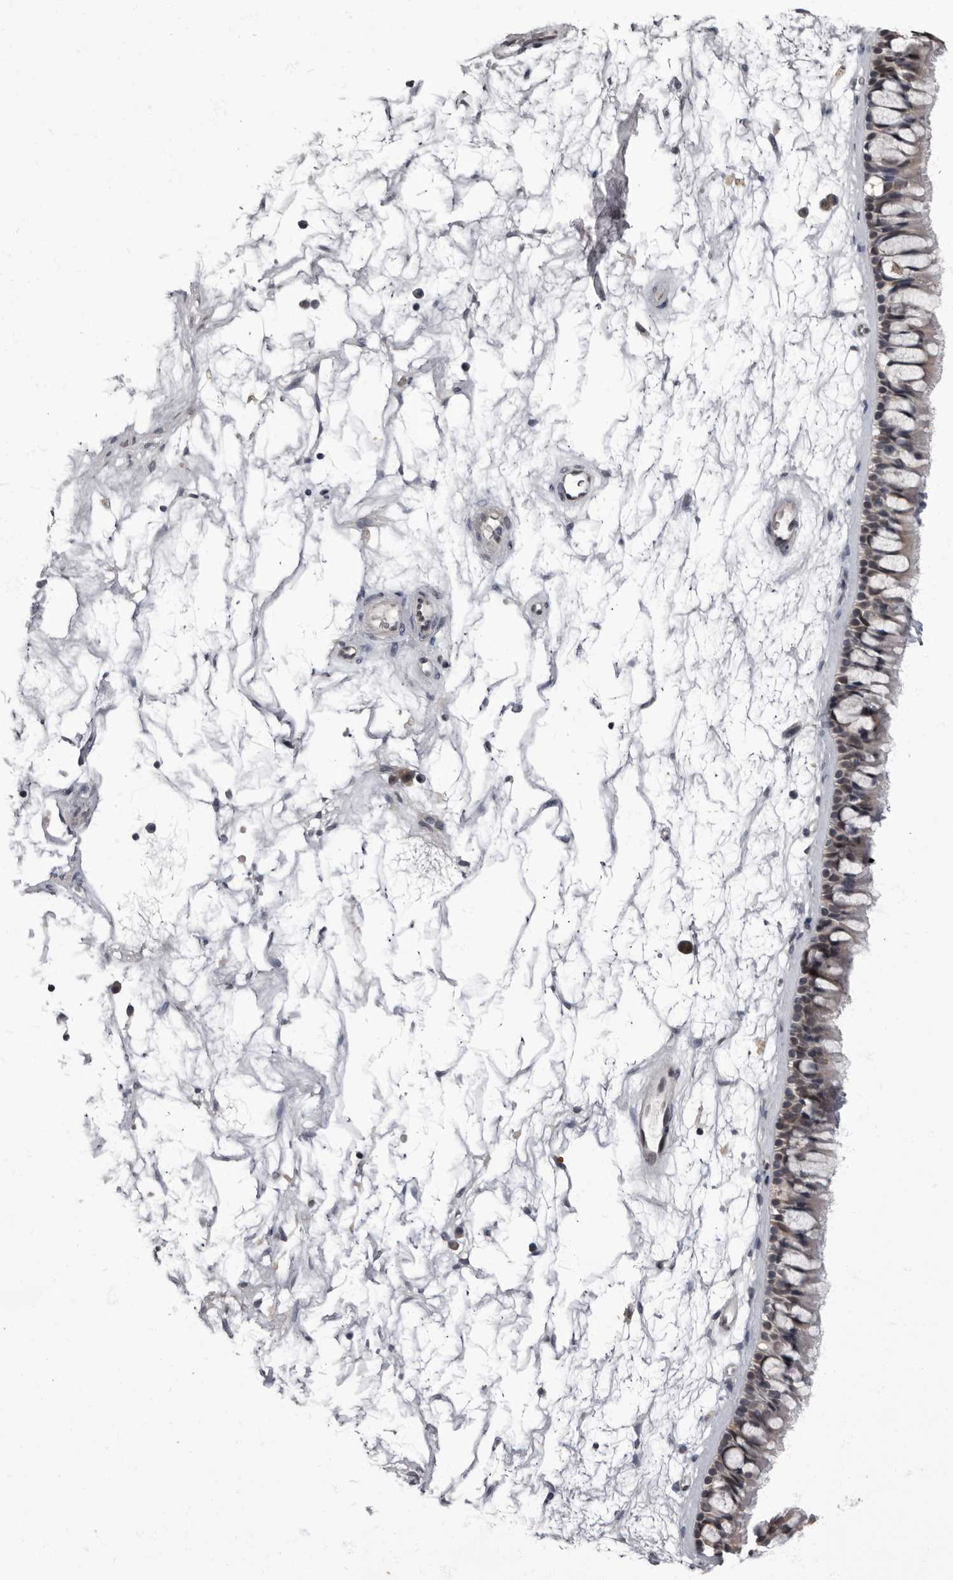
{"staining": {"intensity": "weak", "quantity": "25%-75%", "location": "nuclear"}, "tissue": "nasopharynx", "cell_type": "Respiratory epithelial cells", "image_type": "normal", "snomed": [{"axis": "morphology", "description": "Normal tissue, NOS"}, {"axis": "topography", "description": "Nasopharynx"}], "caption": "Immunohistochemical staining of unremarkable nasopharynx reveals 25%-75% levels of weak nuclear protein expression in about 25%-75% of respiratory epithelial cells.", "gene": "C1orf50", "patient": {"sex": "male", "age": 64}}